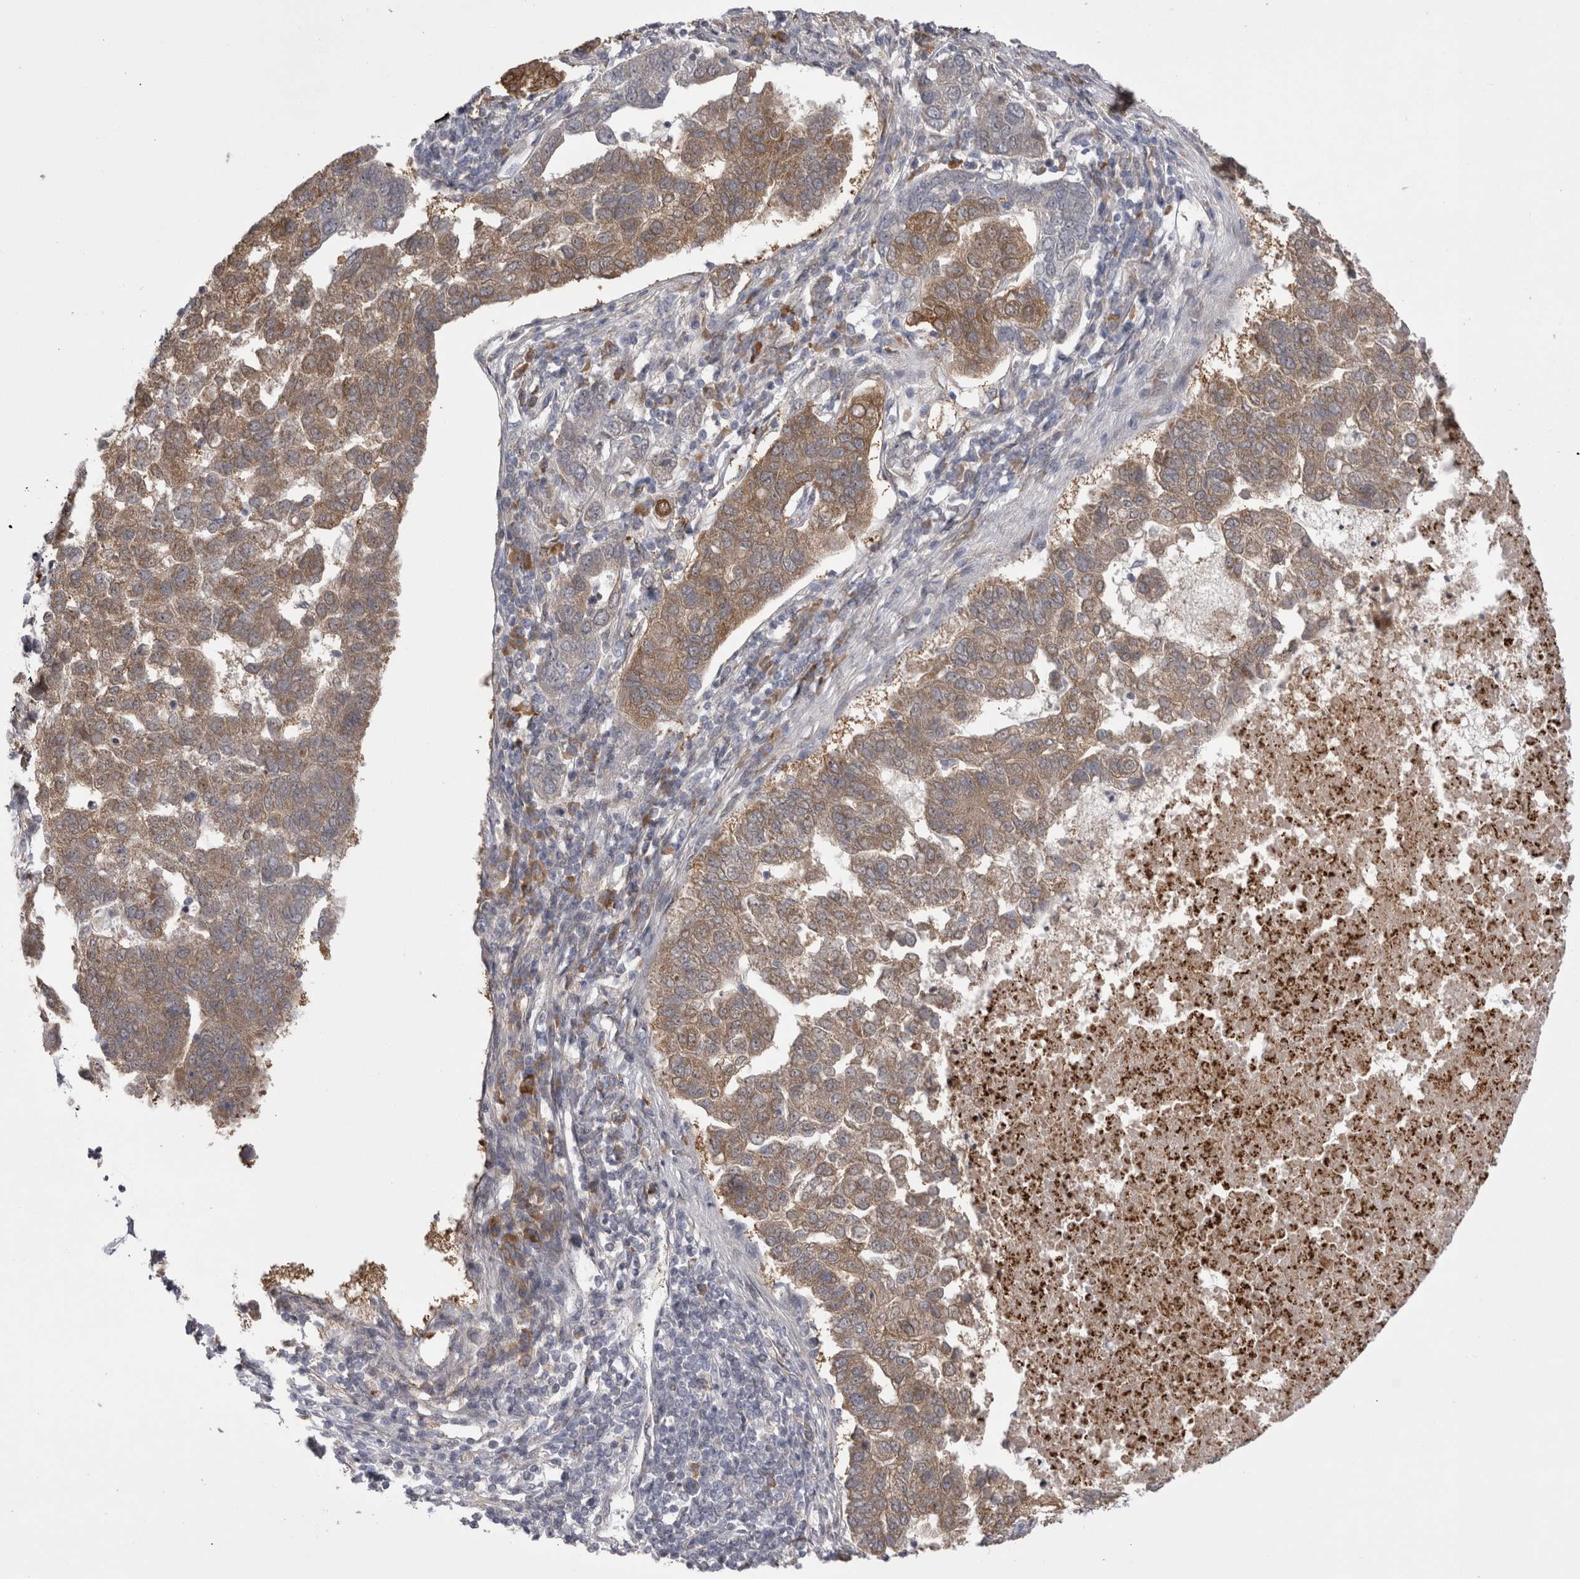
{"staining": {"intensity": "moderate", "quantity": ">75%", "location": "cytoplasmic/membranous"}, "tissue": "pancreatic cancer", "cell_type": "Tumor cells", "image_type": "cancer", "snomed": [{"axis": "morphology", "description": "Adenocarcinoma, NOS"}, {"axis": "topography", "description": "Pancreas"}], "caption": "Immunohistochemical staining of human pancreatic cancer reveals medium levels of moderate cytoplasmic/membranous positivity in about >75% of tumor cells.", "gene": "CHIC2", "patient": {"sex": "female", "age": 61}}